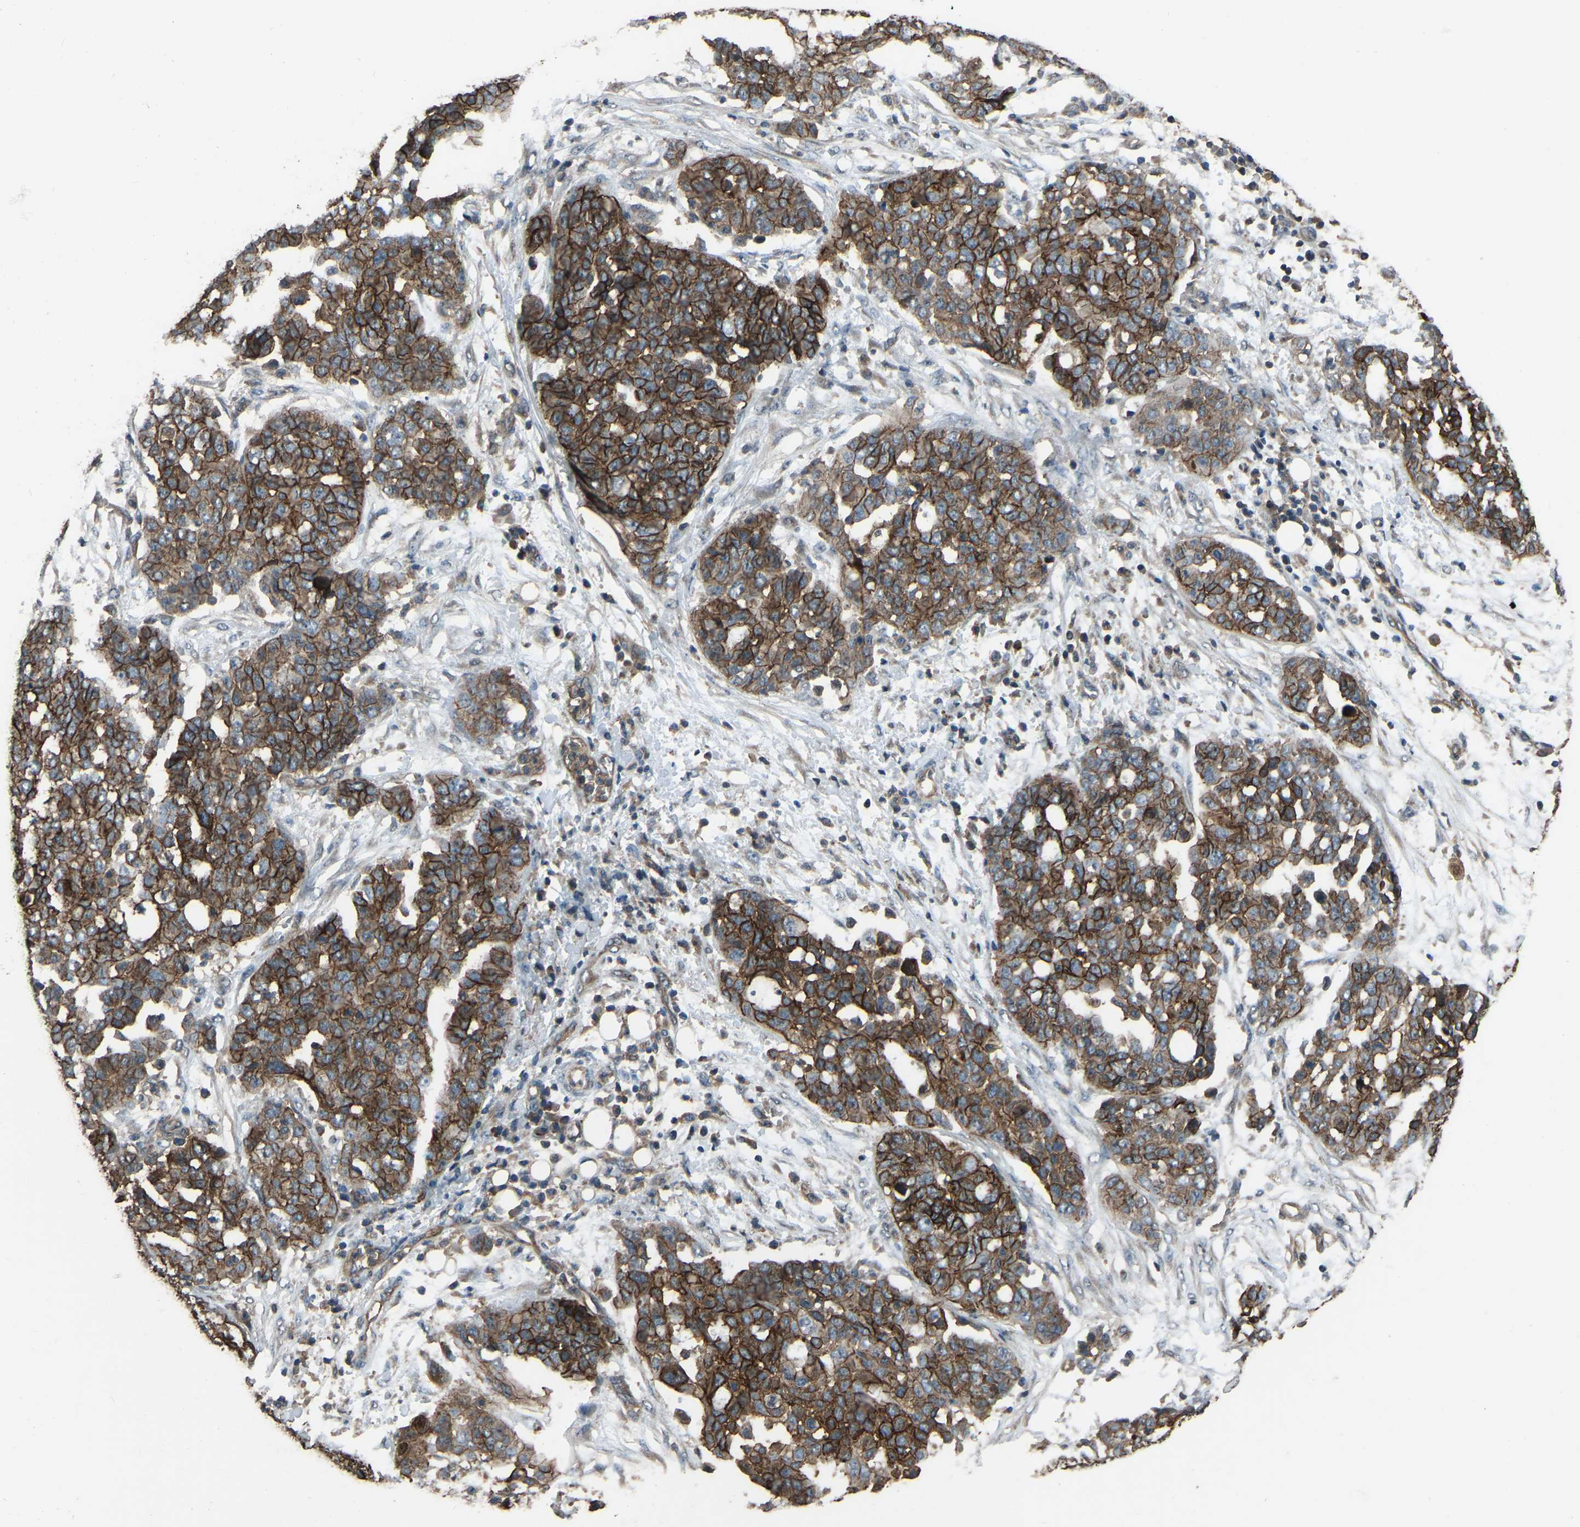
{"staining": {"intensity": "strong", "quantity": ">75%", "location": "cytoplasmic/membranous"}, "tissue": "ovarian cancer", "cell_type": "Tumor cells", "image_type": "cancer", "snomed": [{"axis": "morphology", "description": "Cystadenocarcinoma, serous, NOS"}, {"axis": "topography", "description": "Soft tissue"}, {"axis": "topography", "description": "Ovary"}], "caption": "Strong cytoplasmic/membranous positivity for a protein is seen in approximately >75% of tumor cells of ovarian serous cystadenocarcinoma using immunohistochemistry.", "gene": "SLC4A2", "patient": {"sex": "female", "age": 57}}